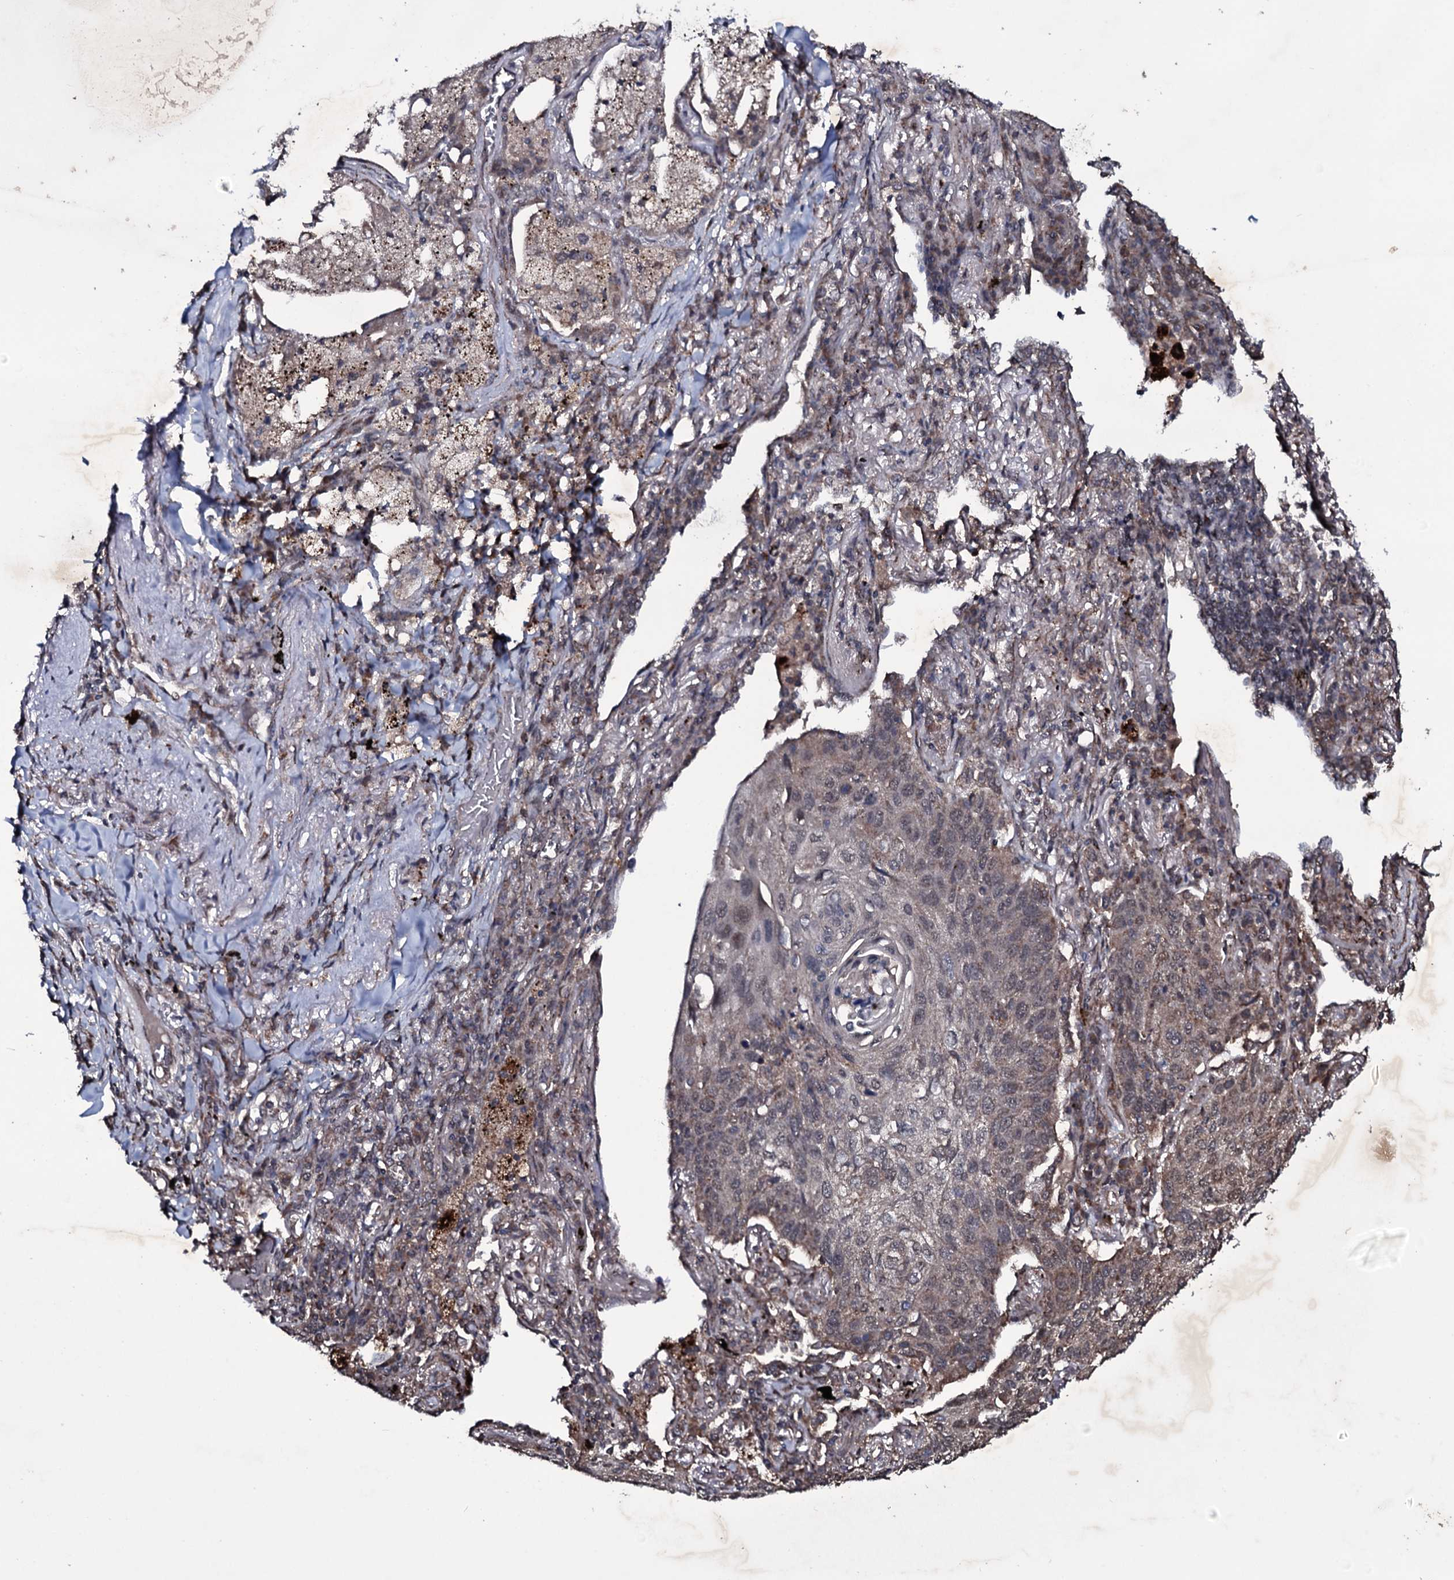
{"staining": {"intensity": "weak", "quantity": "<25%", "location": "cytoplasmic/membranous"}, "tissue": "lung cancer", "cell_type": "Tumor cells", "image_type": "cancer", "snomed": [{"axis": "morphology", "description": "Squamous cell carcinoma, NOS"}, {"axis": "topography", "description": "Lung"}], "caption": "Photomicrograph shows no protein expression in tumor cells of lung cancer tissue.", "gene": "MRPS31", "patient": {"sex": "female", "age": 63}}